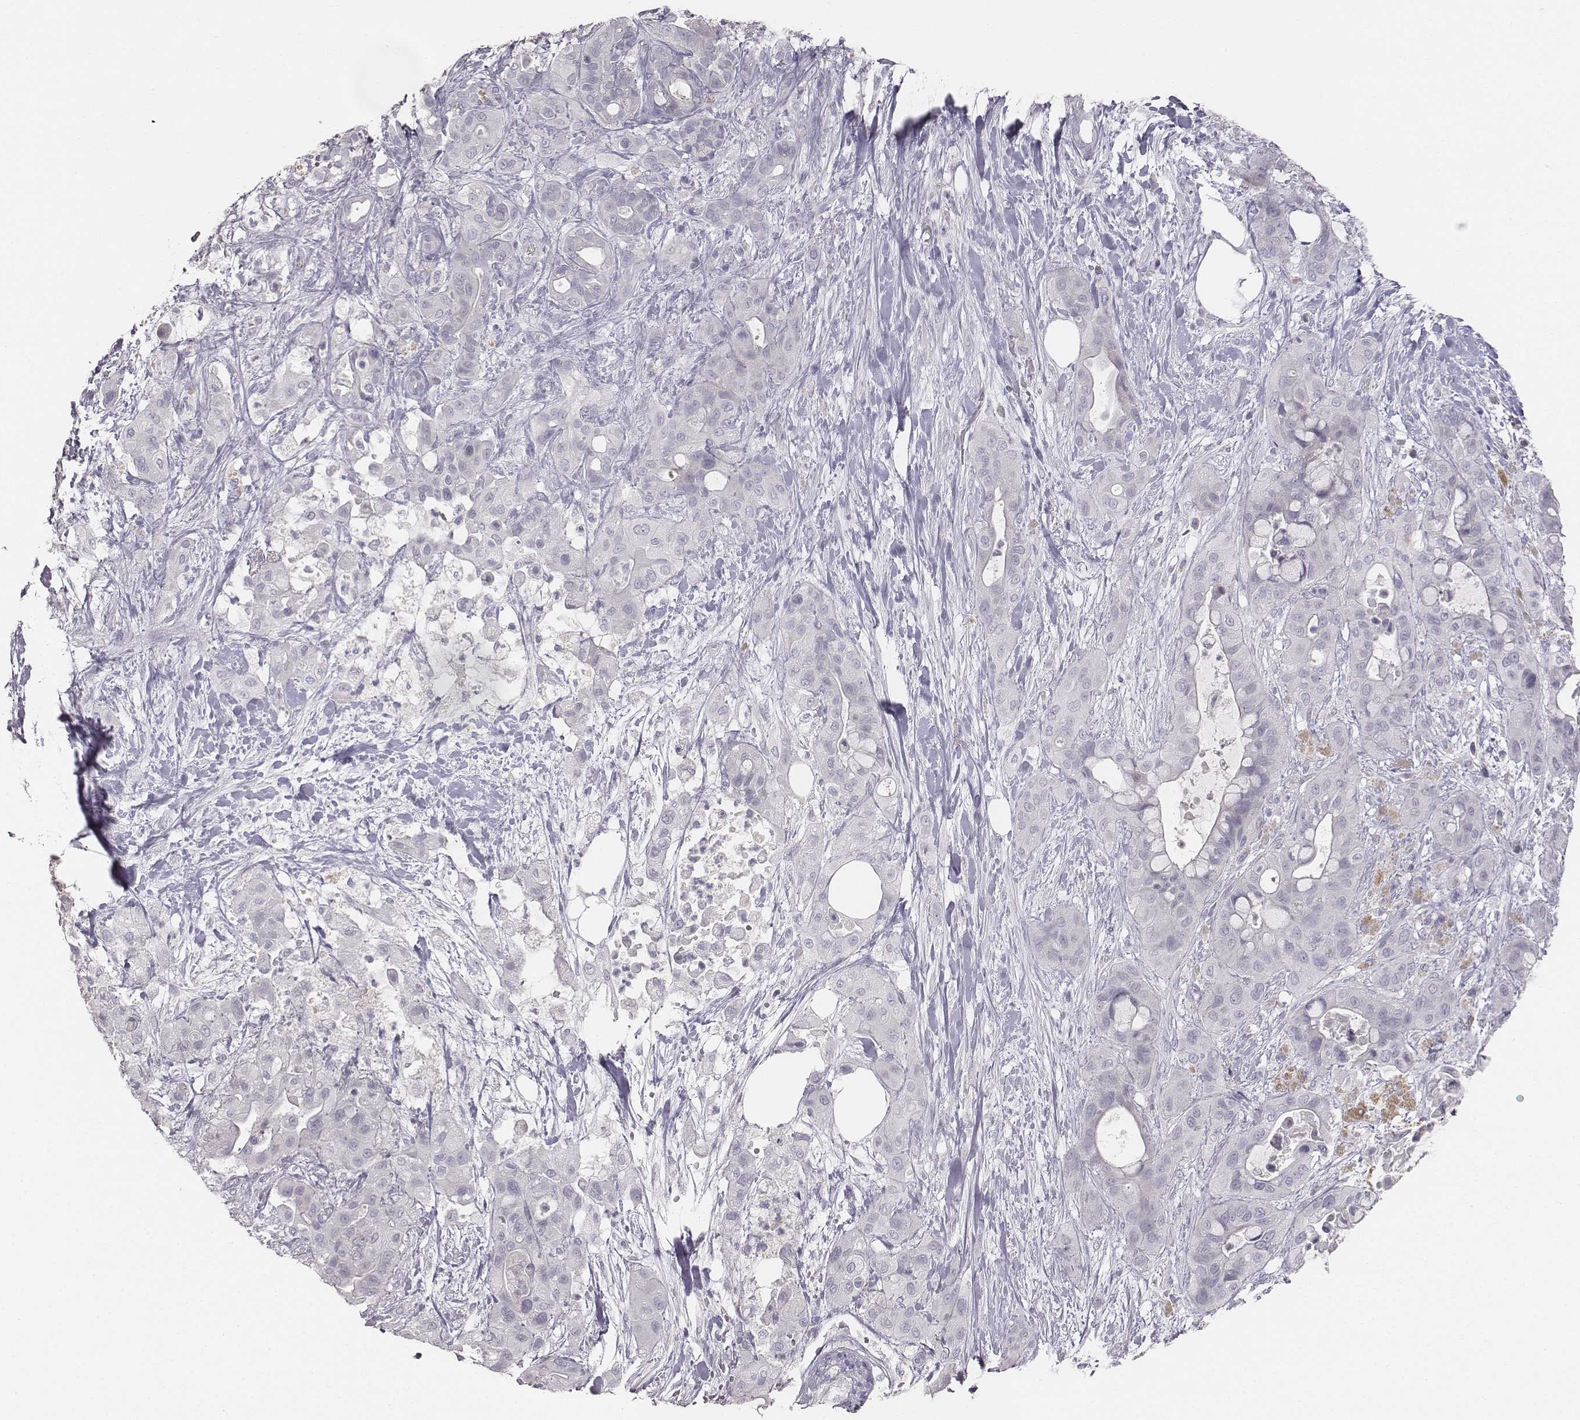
{"staining": {"intensity": "negative", "quantity": "none", "location": "none"}, "tissue": "pancreatic cancer", "cell_type": "Tumor cells", "image_type": "cancer", "snomed": [{"axis": "morphology", "description": "Adenocarcinoma, NOS"}, {"axis": "topography", "description": "Pancreas"}], "caption": "High power microscopy image of an immunohistochemistry (IHC) image of pancreatic cancer, revealing no significant positivity in tumor cells.", "gene": "MYH6", "patient": {"sex": "male", "age": 71}}